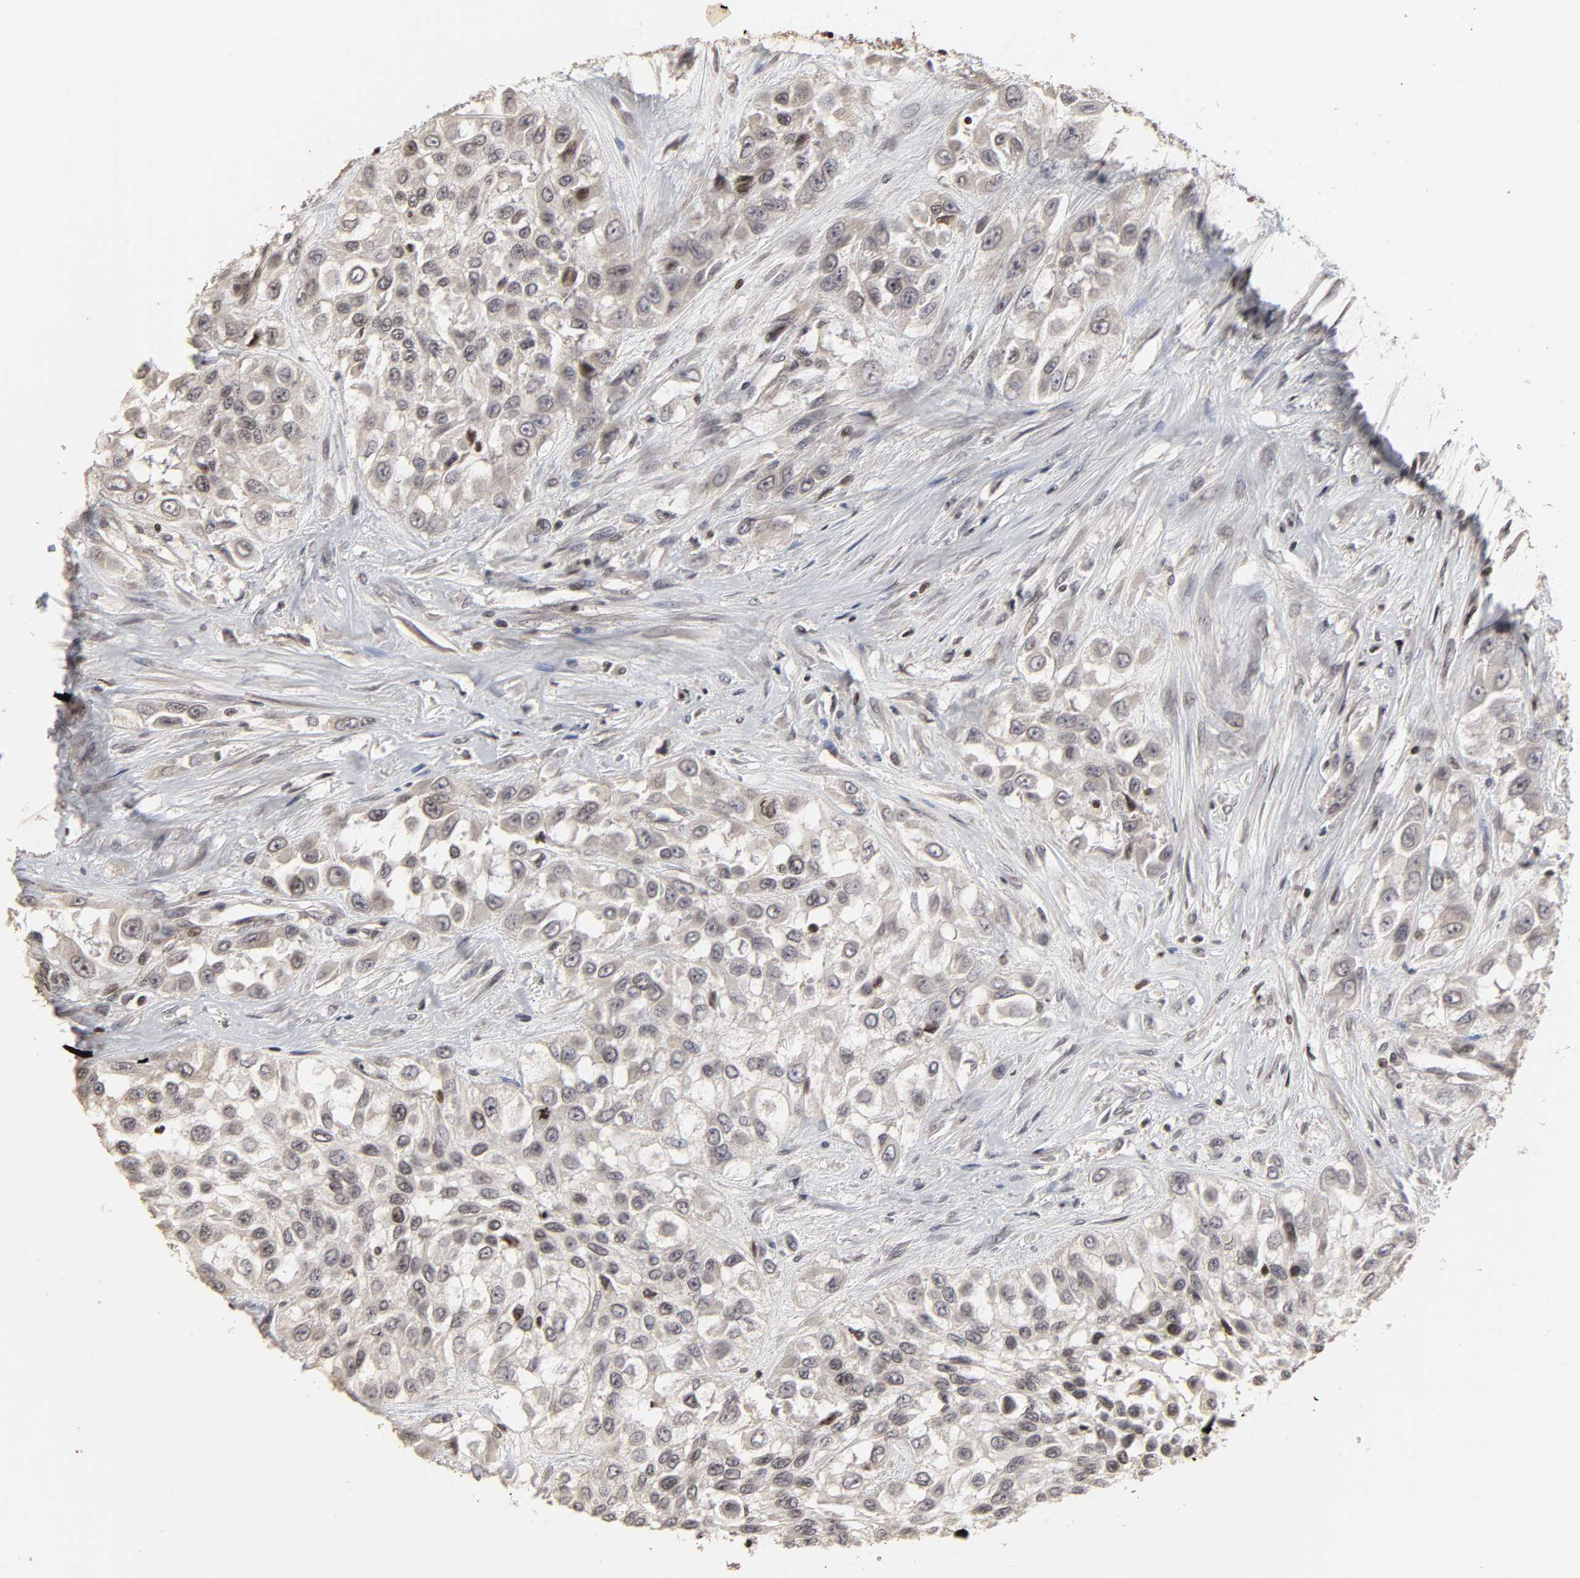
{"staining": {"intensity": "strong", "quantity": "<25%", "location": "nuclear"}, "tissue": "urothelial cancer", "cell_type": "Tumor cells", "image_type": "cancer", "snomed": [{"axis": "morphology", "description": "Urothelial carcinoma, High grade"}, {"axis": "topography", "description": "Urinary bladder"}], "caption": "Human high-grade urothelial carcinoma stained with a protein marker demonstrates strong staining in tumor cells.", "gene": "ZNF473", "patient": {"sex": "male", "age": 57}}